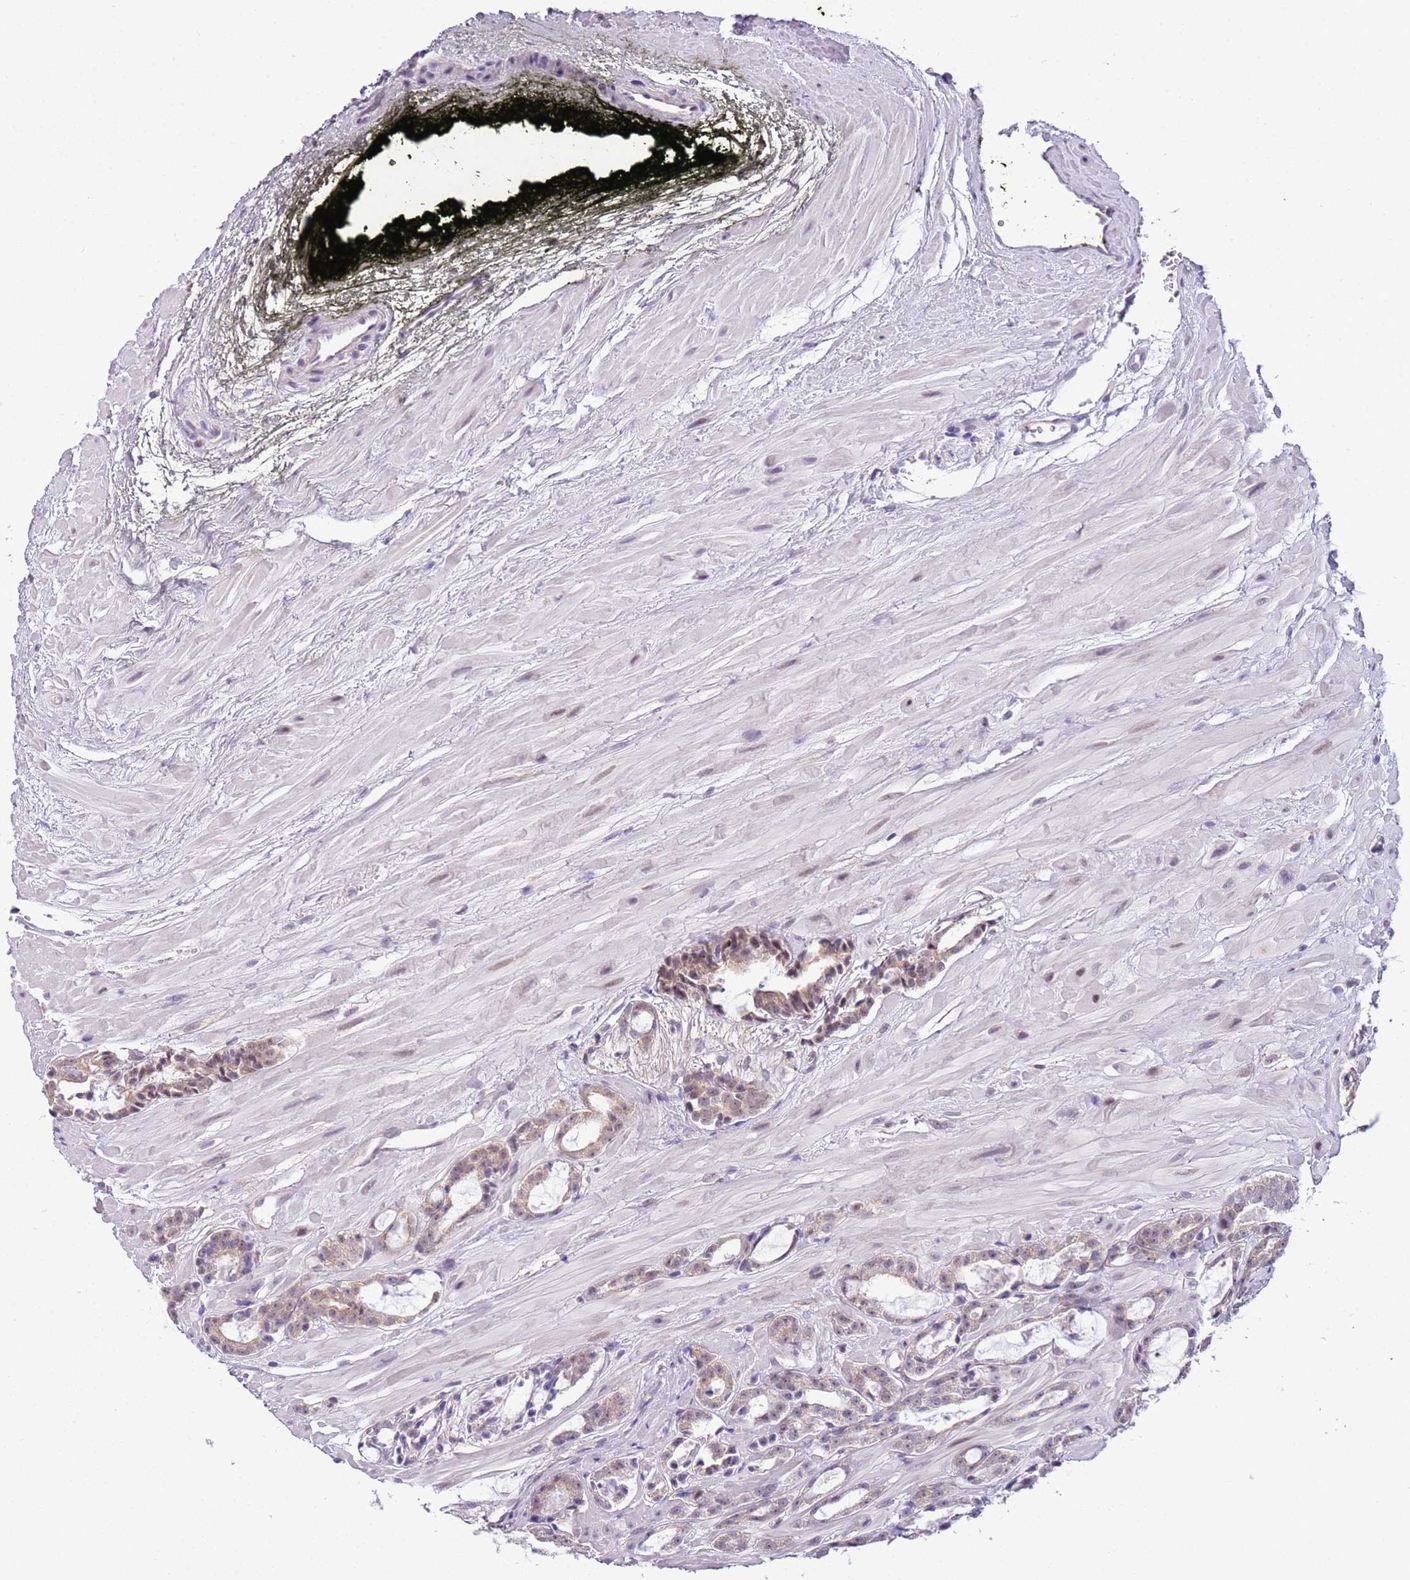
{"staining": {"intensity": "weak", "quantity": "25%-75%", "location": "nuclear"}, "tissue": "prostate cancer", "cell_type": "Tumor cells", "image_type": "cancer", "snomed": [{"axis": "morphology", "description": "Adenocarcinoma, High grade"}, {"axis": "topography", "description": "Prostate"}], "caption": "Human prostate high-grade adenocarcinoma stained with a brown dye demonstrates weak nuclear positive expression in about 25%-75% of tumor cells.", "gene": "FAM120C", "patient": {"sex": "male", "age": 71}}